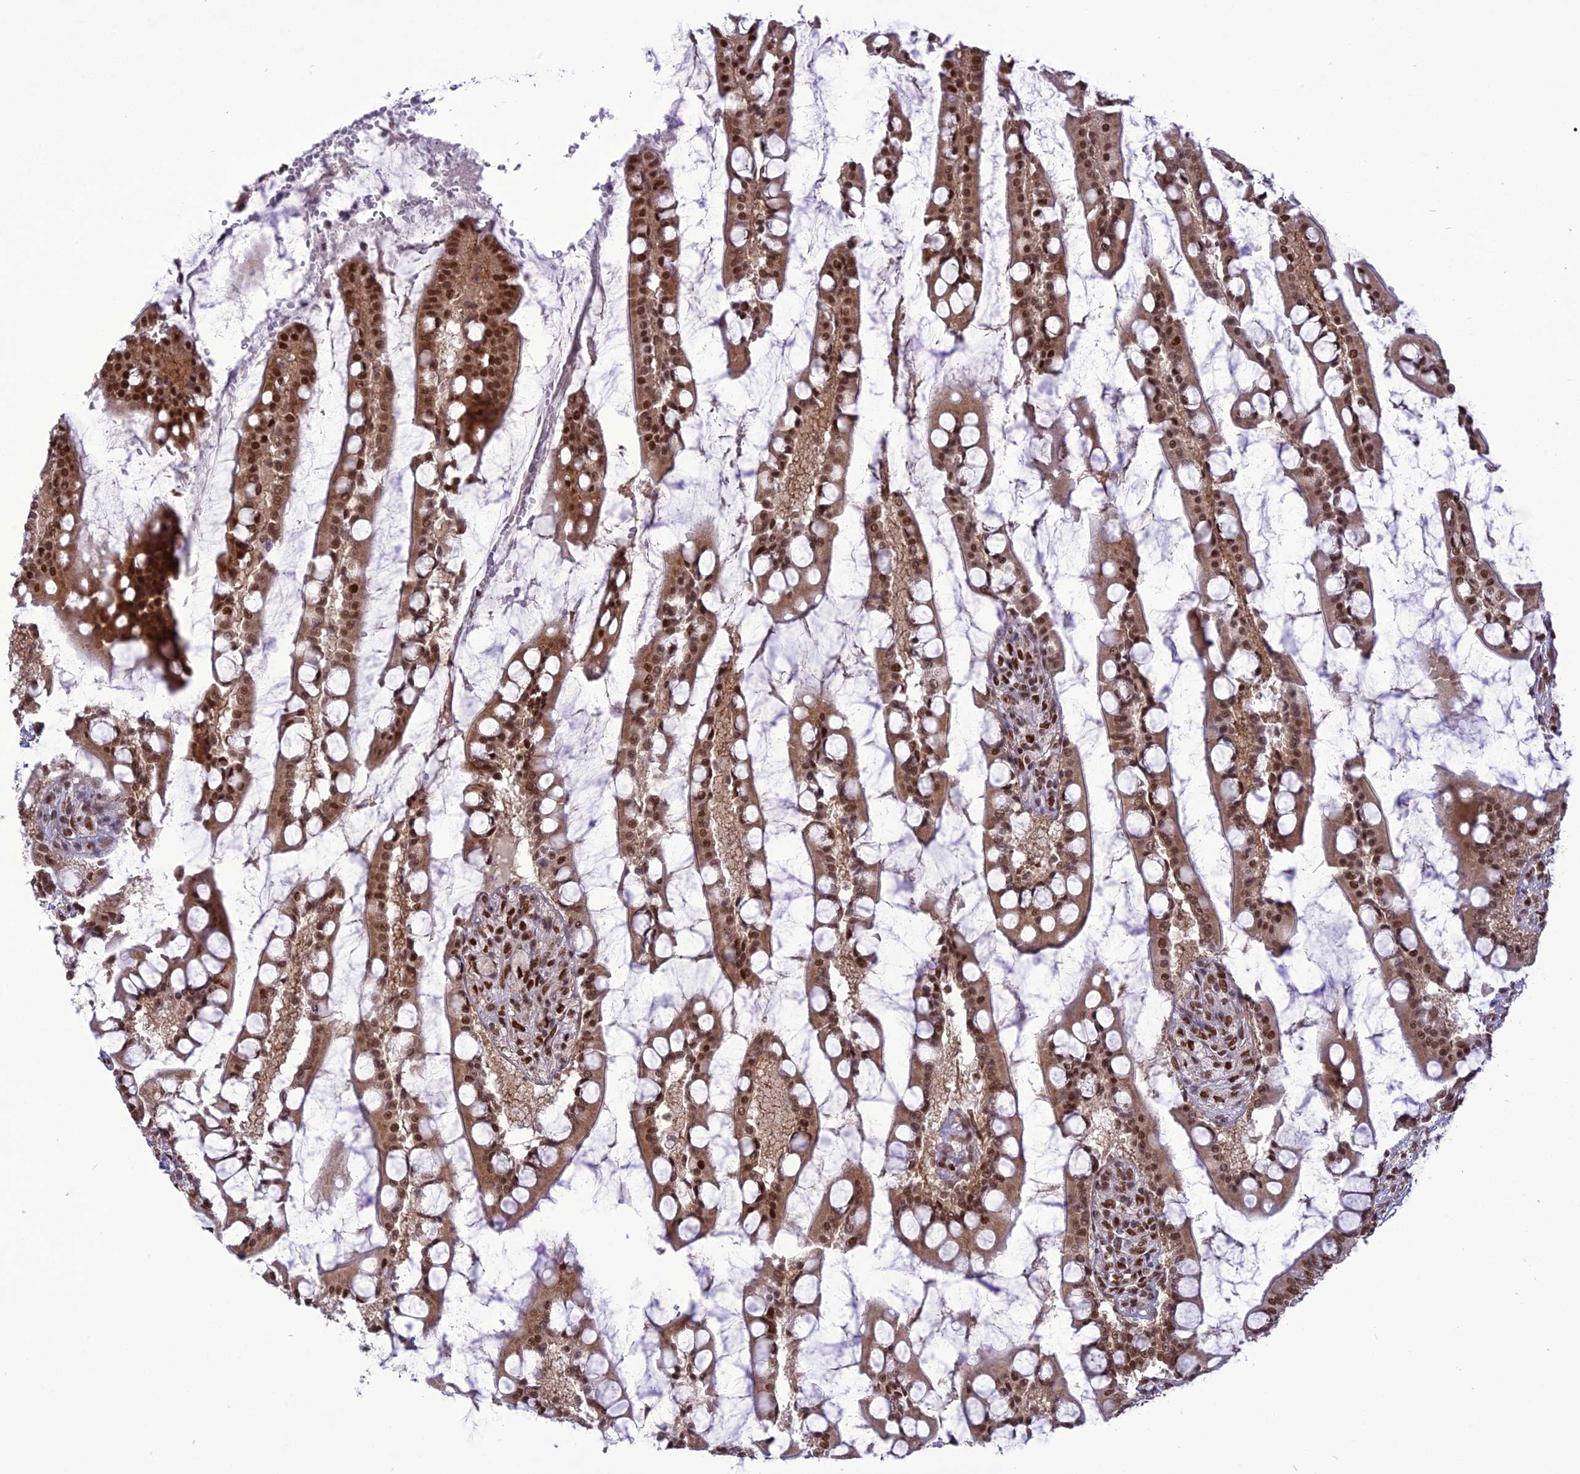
{"staining": {"intensity": "strong", "quantity": ">75%", "location": "nuclear"}, "tissue": "small intestine", "cell_type": "Glandular cells", "image_type": "normal", "snomed": [{"axis": "morphology", "description": "Normal tissue, NOS"}, {"axis": "topography", "description": "Small intestine"}], "caption": "A high amount of strong nuclear expression is identified in approximately >75% of glandular cells in unremarkable small intestine. The protein of interest is shown in brown color, while the nuclei are stained blue.", "gene": "DDX1", "patient": {"sex": "male", "age": 52}}